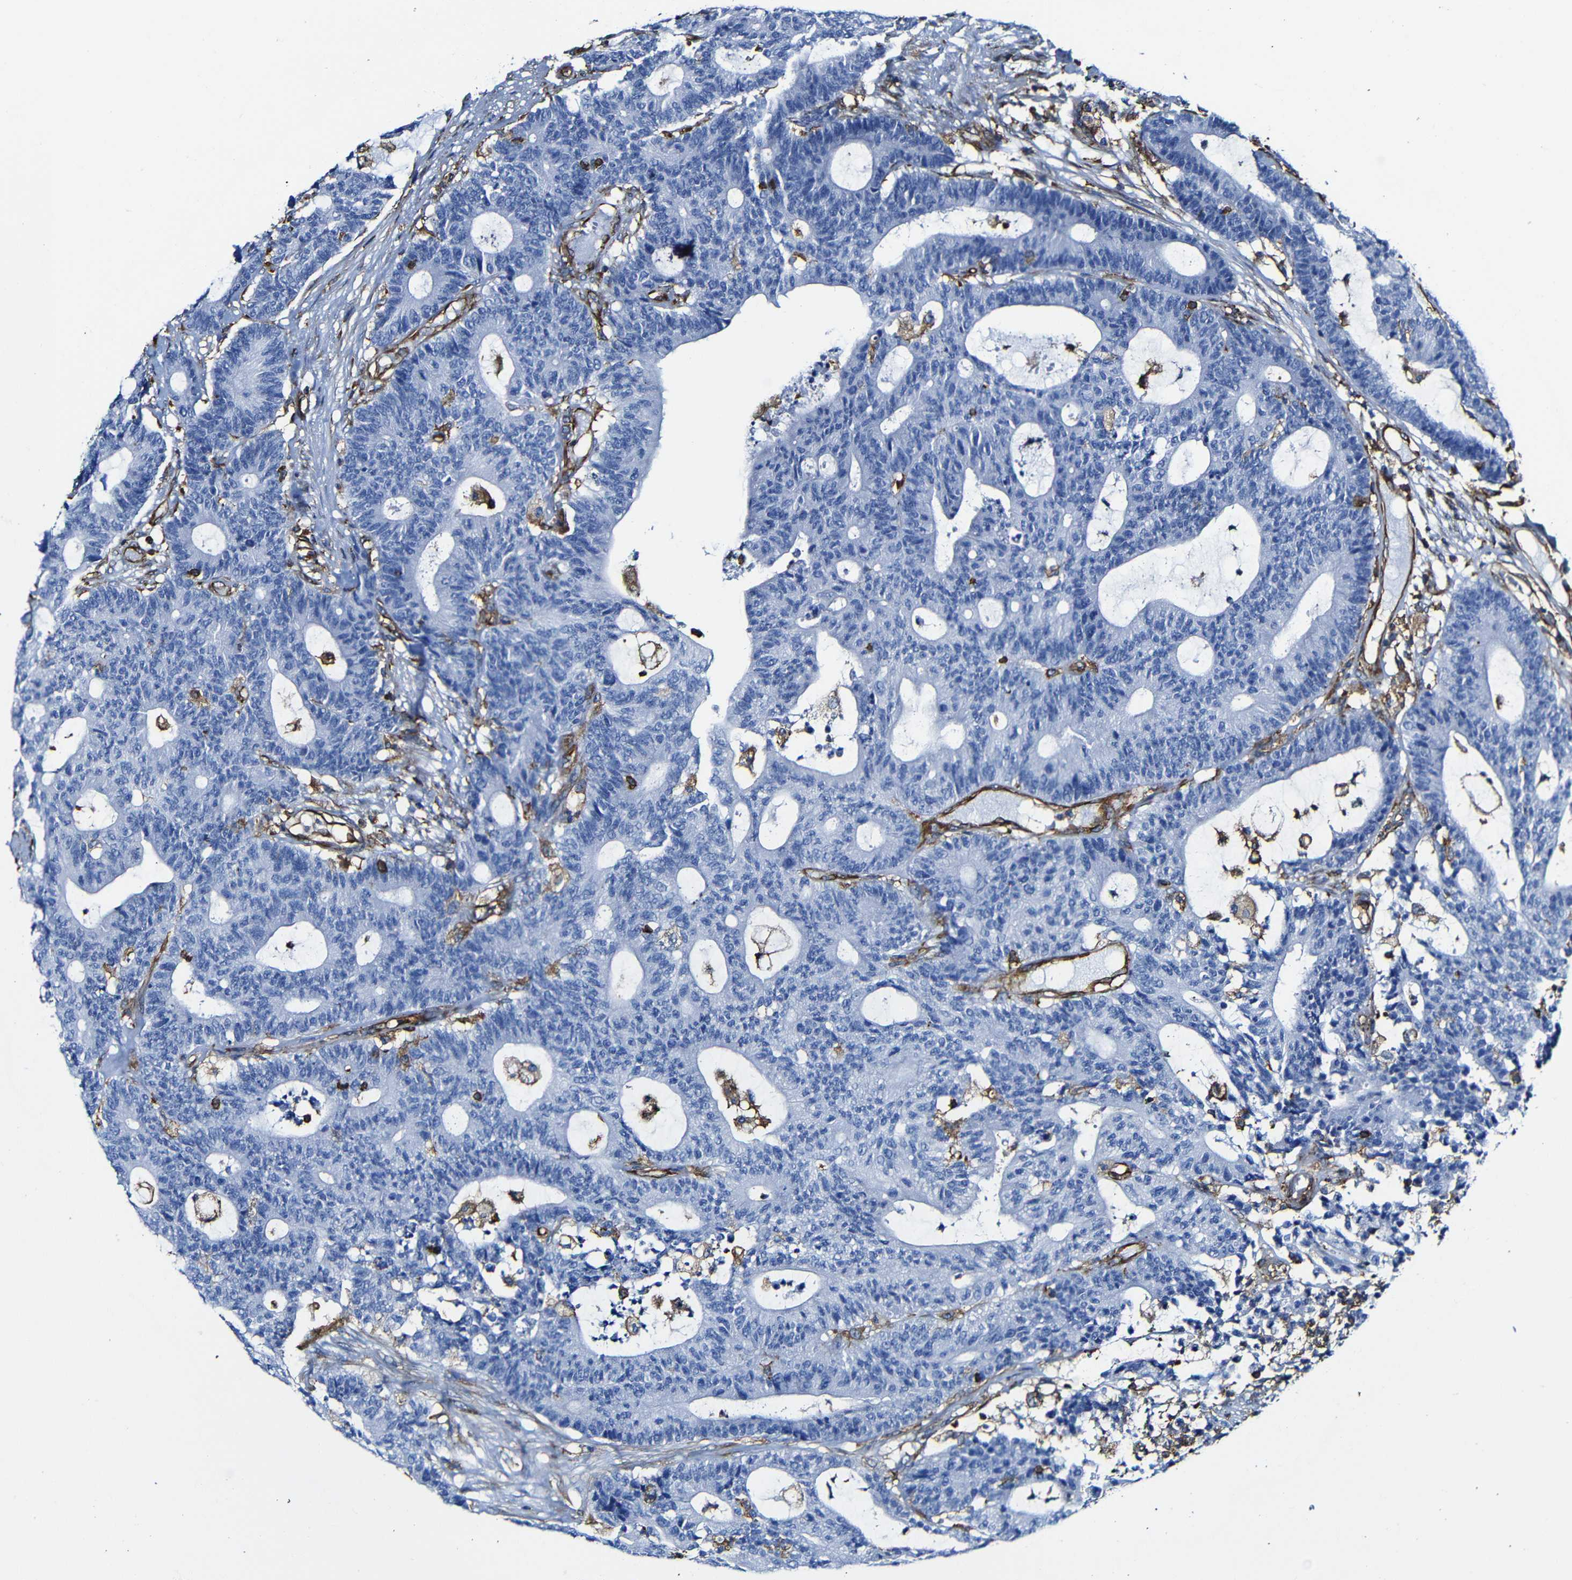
{"staining": {"intensity": "negative", "quantity": "none", "location": "none"}, "tissue": "colorectal cancer", "cell_type": "Tumor cells", "image_type": "cancer", "snomed": [{"axis": "morphology", "description": "Adenocarcinoma, NOS"}, {"axis": "topography", "description": "Colon"}], "caption": "IHC of colorectal adenocarcinoma displays no positivity in tumor cells.", "gene": "MSN", "patient": {"sex": "female", "age": 84}}